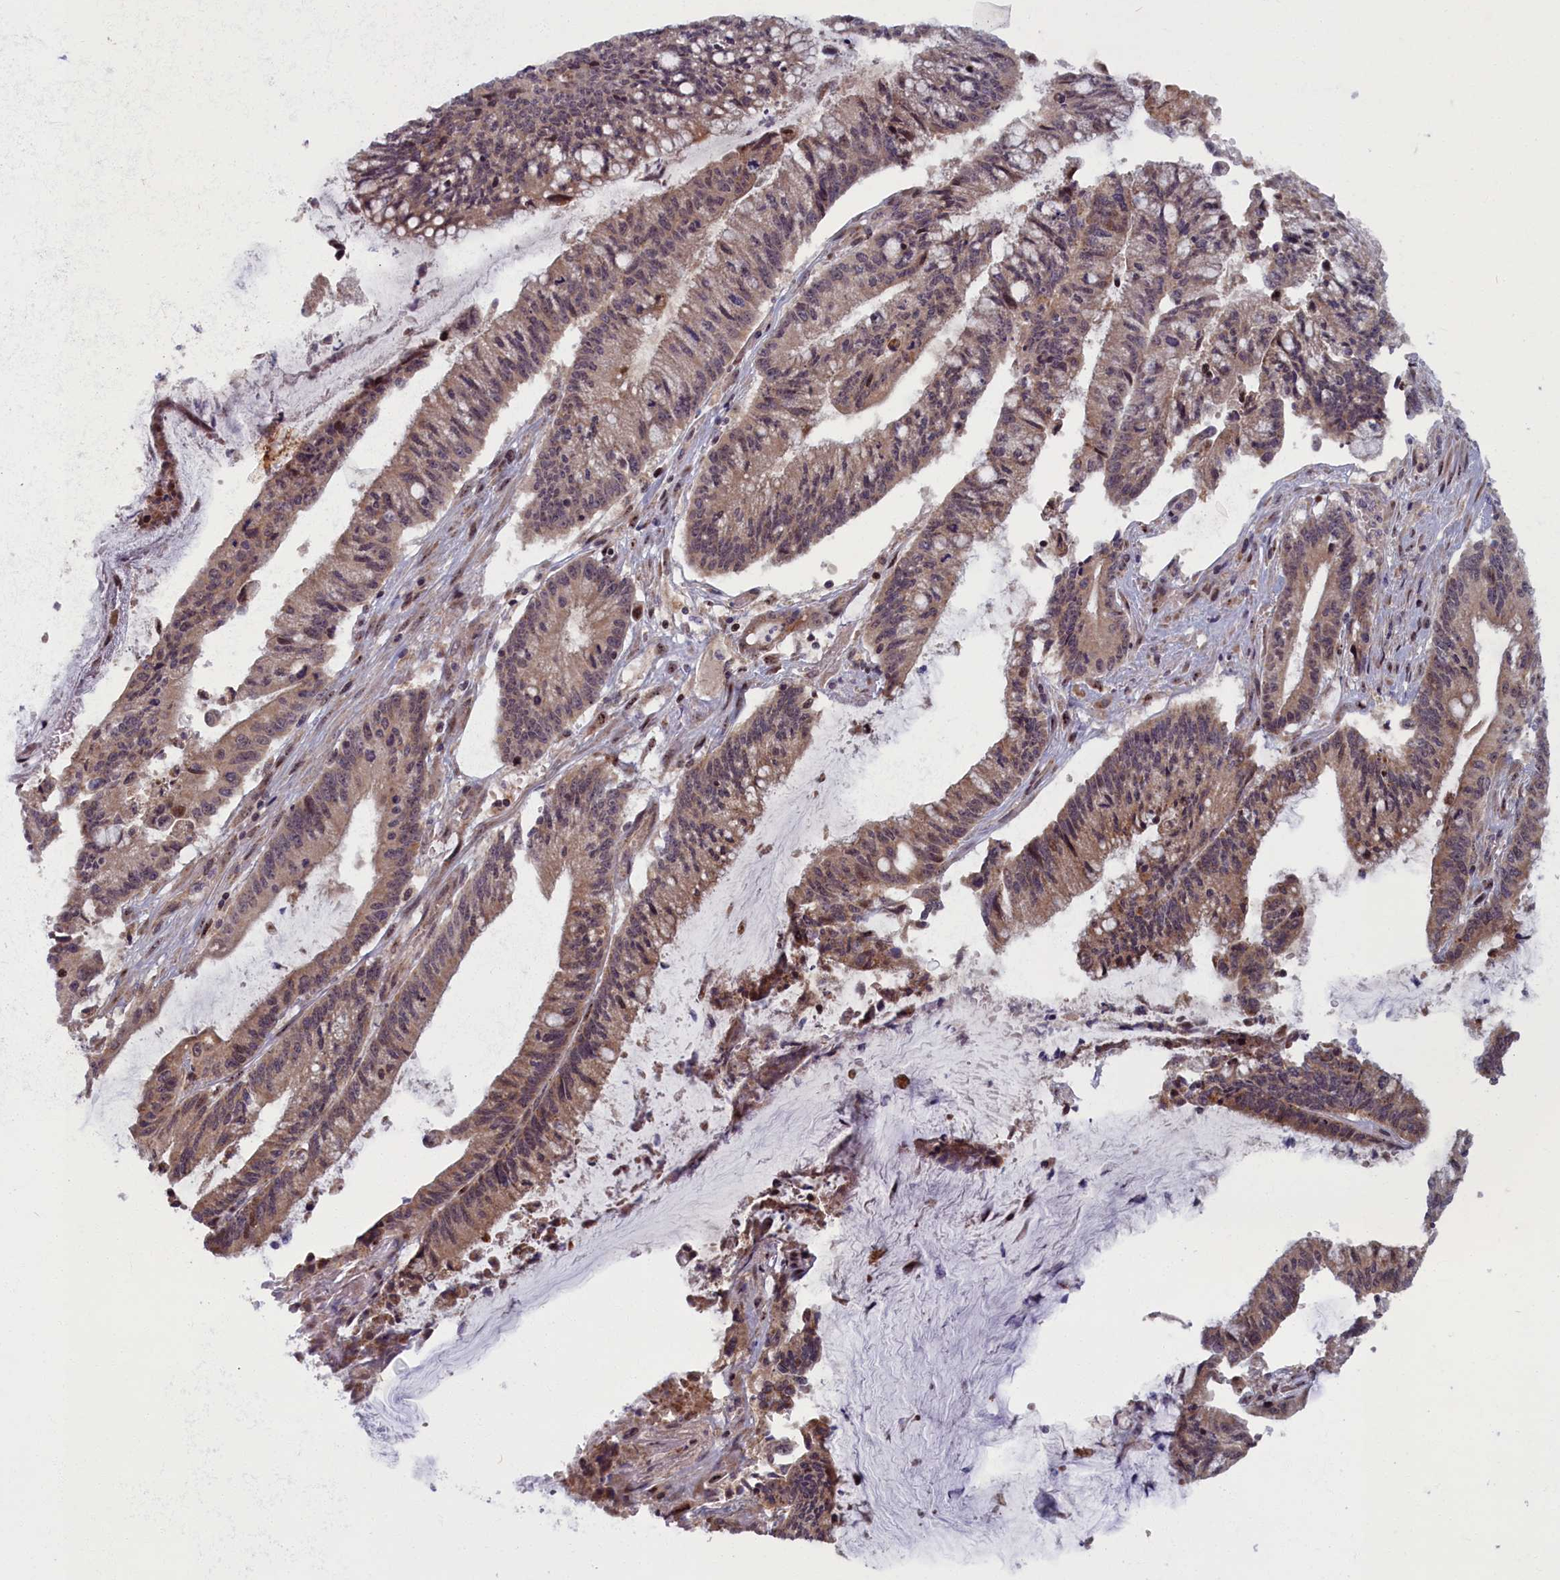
{"staining": {"intensity": "weak", "quantity": ">75%", "location": "cytoplasmic/membranous"}, "tissue": "pancreatic cancer", "cell_type": "Tumor cells", "image_type": "cancer", "snomed": [{"axis": "morphology", "description": "Adenocarcinoma, NOS"}, {"axis": "topography", "description": "Pancreas"}], "caption": "Immunohistochemistry image of neoplastic tissue: human pancreatic adenocarcinoma stained using immunohistochemistry (IHC) shows low levels of weak protein expression localized specifically in the cytoplasmic/membranous of tumor cells, appearing as a cytoplasmic/membranous brown color.", "gene": "PLA2G10", "patient": {"sex": "female", "age": 50}}